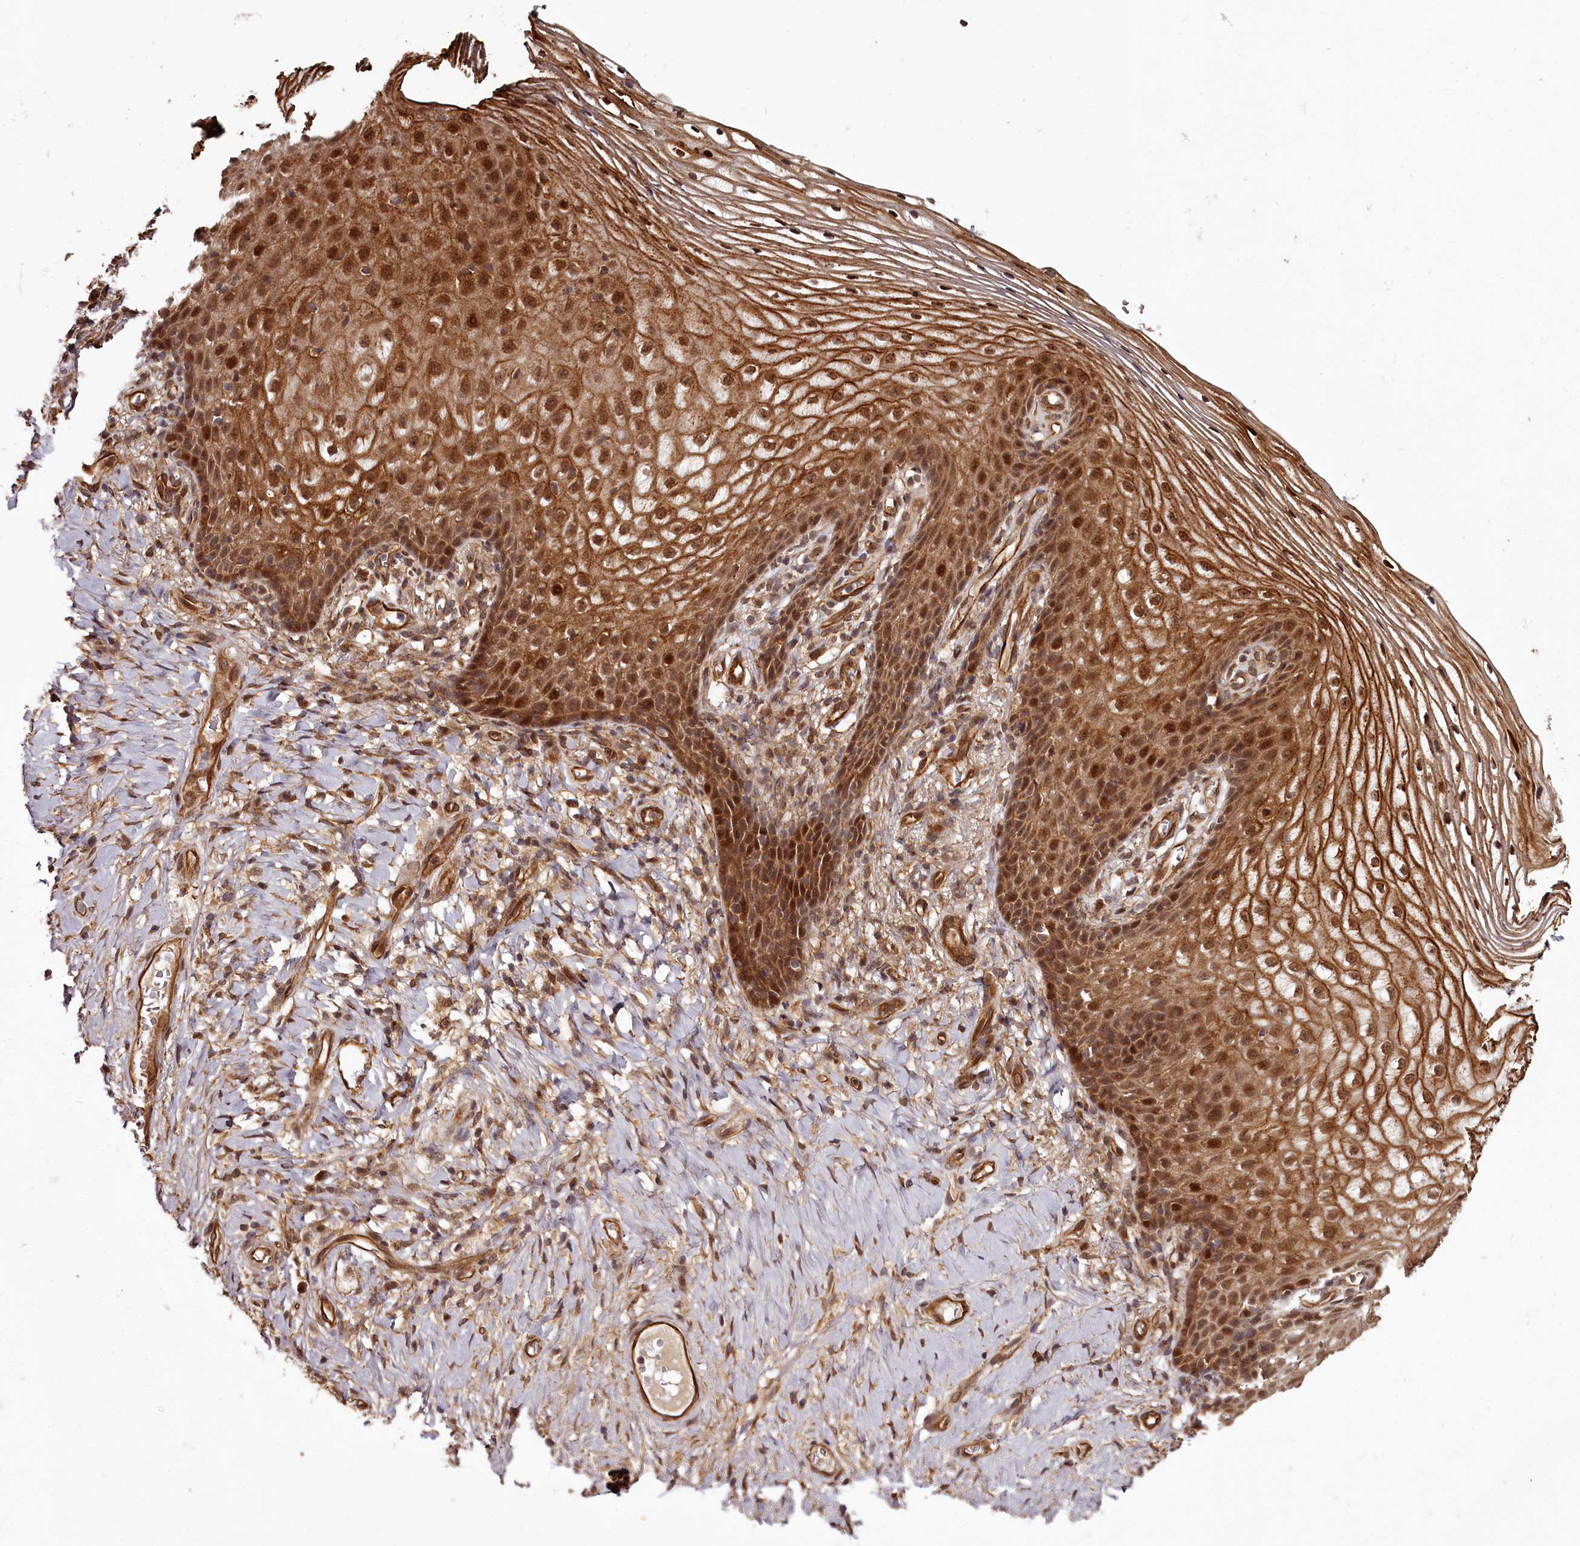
{"staining": {"intensity": "moderate", "quantity": ">75%", "location": "cytoplasmic/membranous,nuclear"}, "tissue": "vagina", "cell_type": "Squamous epithelial cells", "image_type": "normal", "snomed": [{"axis": "morphology", "description": "Normal tissue, NOS"}, {"axis": "topography", "description": "Vagina"}], "caption": "Vagina stained for a protein exhibits moderate cytoplasmic/membranous,nuclear positivity in squamous epithelial cells. Immunohistochemistry (ihc) stains the protein in brown and the nuclei are stained blue.", "gene": "MAML3", "patient": {"sex": "female", "age": 60}}